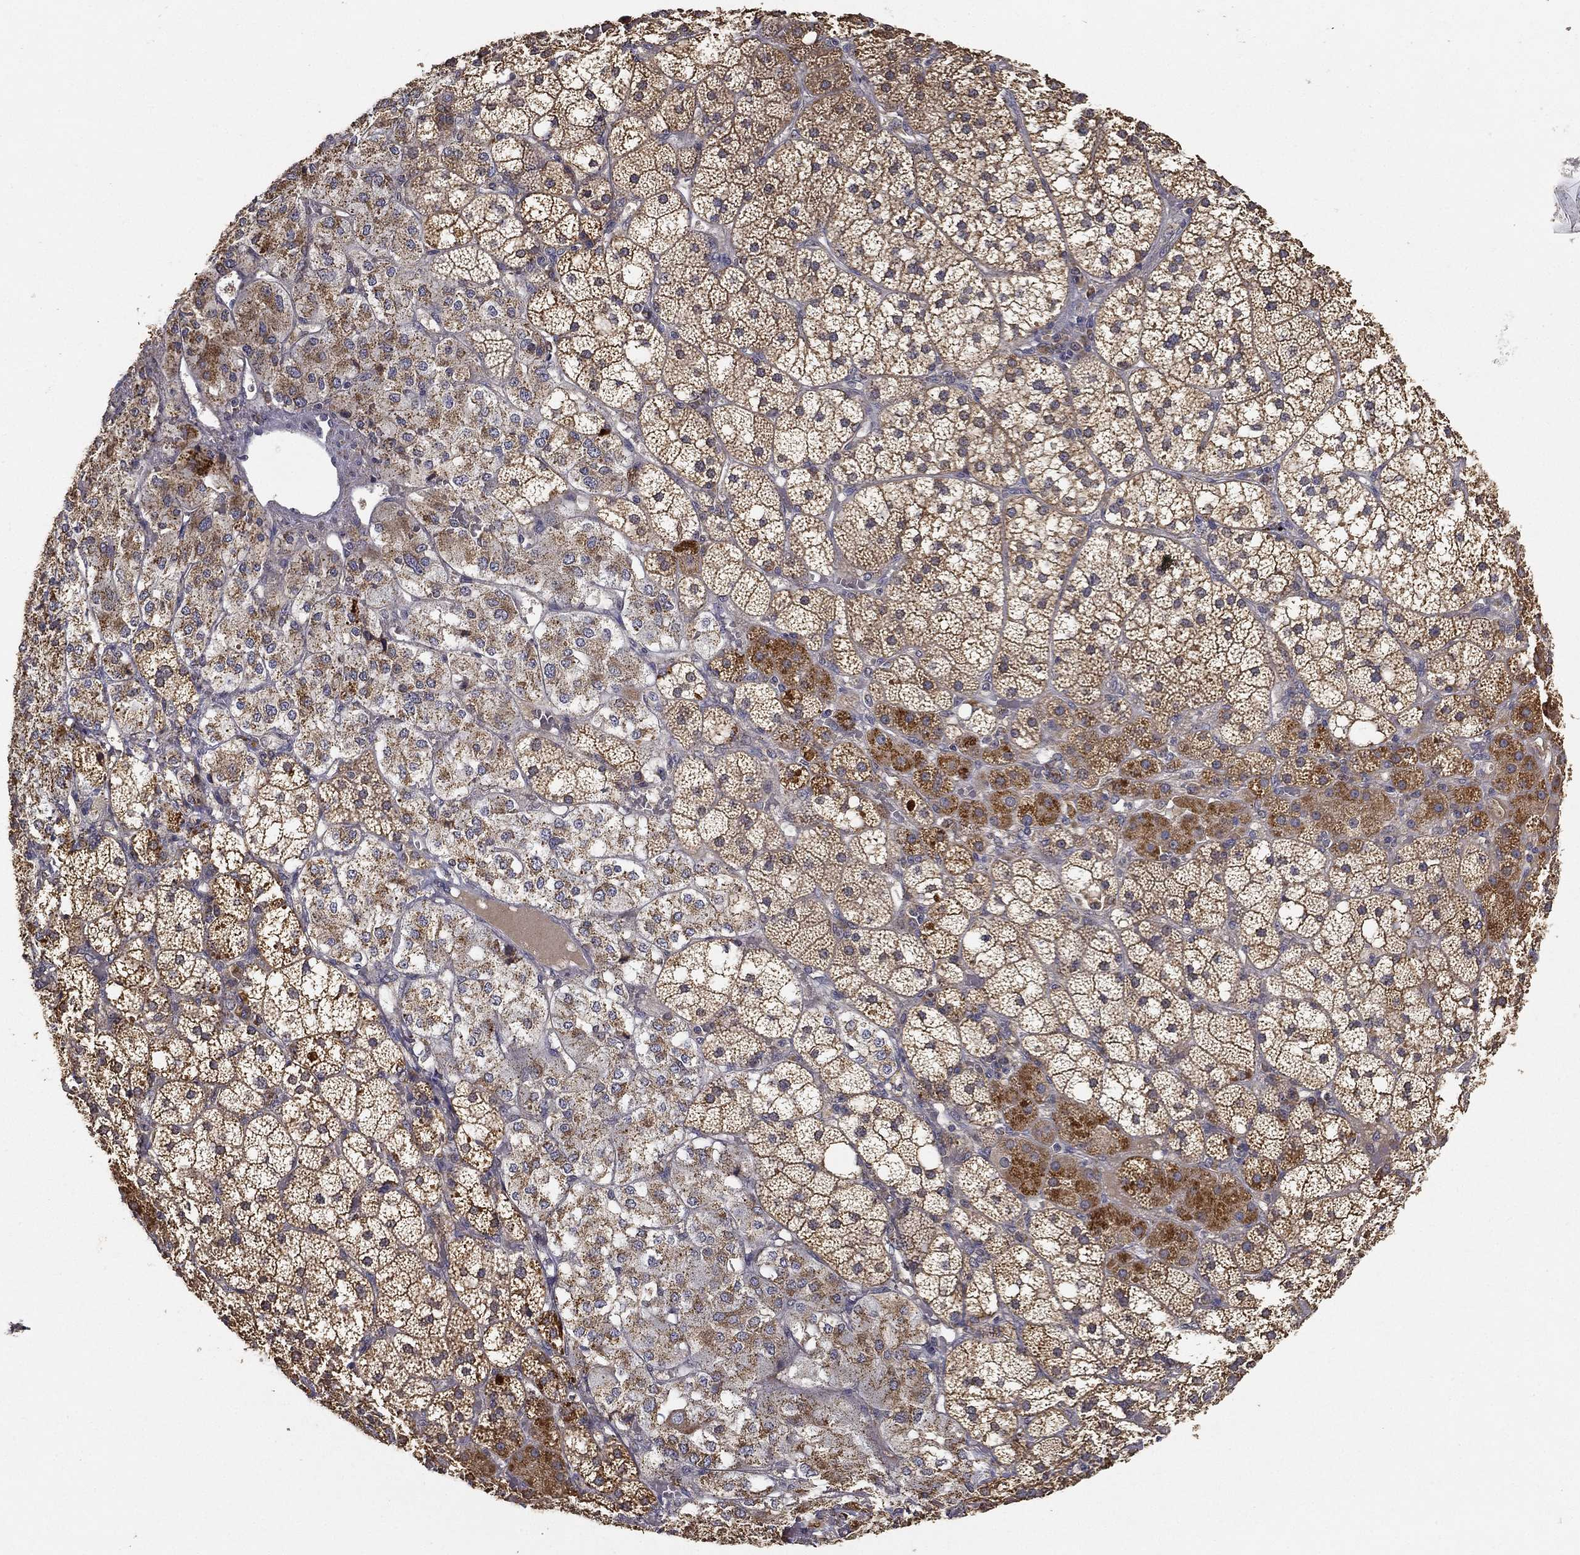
{"staining": {"intensity": "moderate", "quantity": ">75%", "location": "cytoplasmic/membranous"}, "tissue": "adrenal gland", "cell_type": "Glandular cells", "image_type": "normal", "snomed": [{"axis": "morphology", "description": "Normal tissue, NOS"}, {"axis": "topography", "description": "Adrenal gland"}], "caption": "Brown immunohistochemical staining in unremarkable human adrenal gland exhibits moderate cytoplasmic/membranous expression in approximately >75% of glandular cells.", "gene": "MT", "patient": {"sex": "male", "age": 53}}